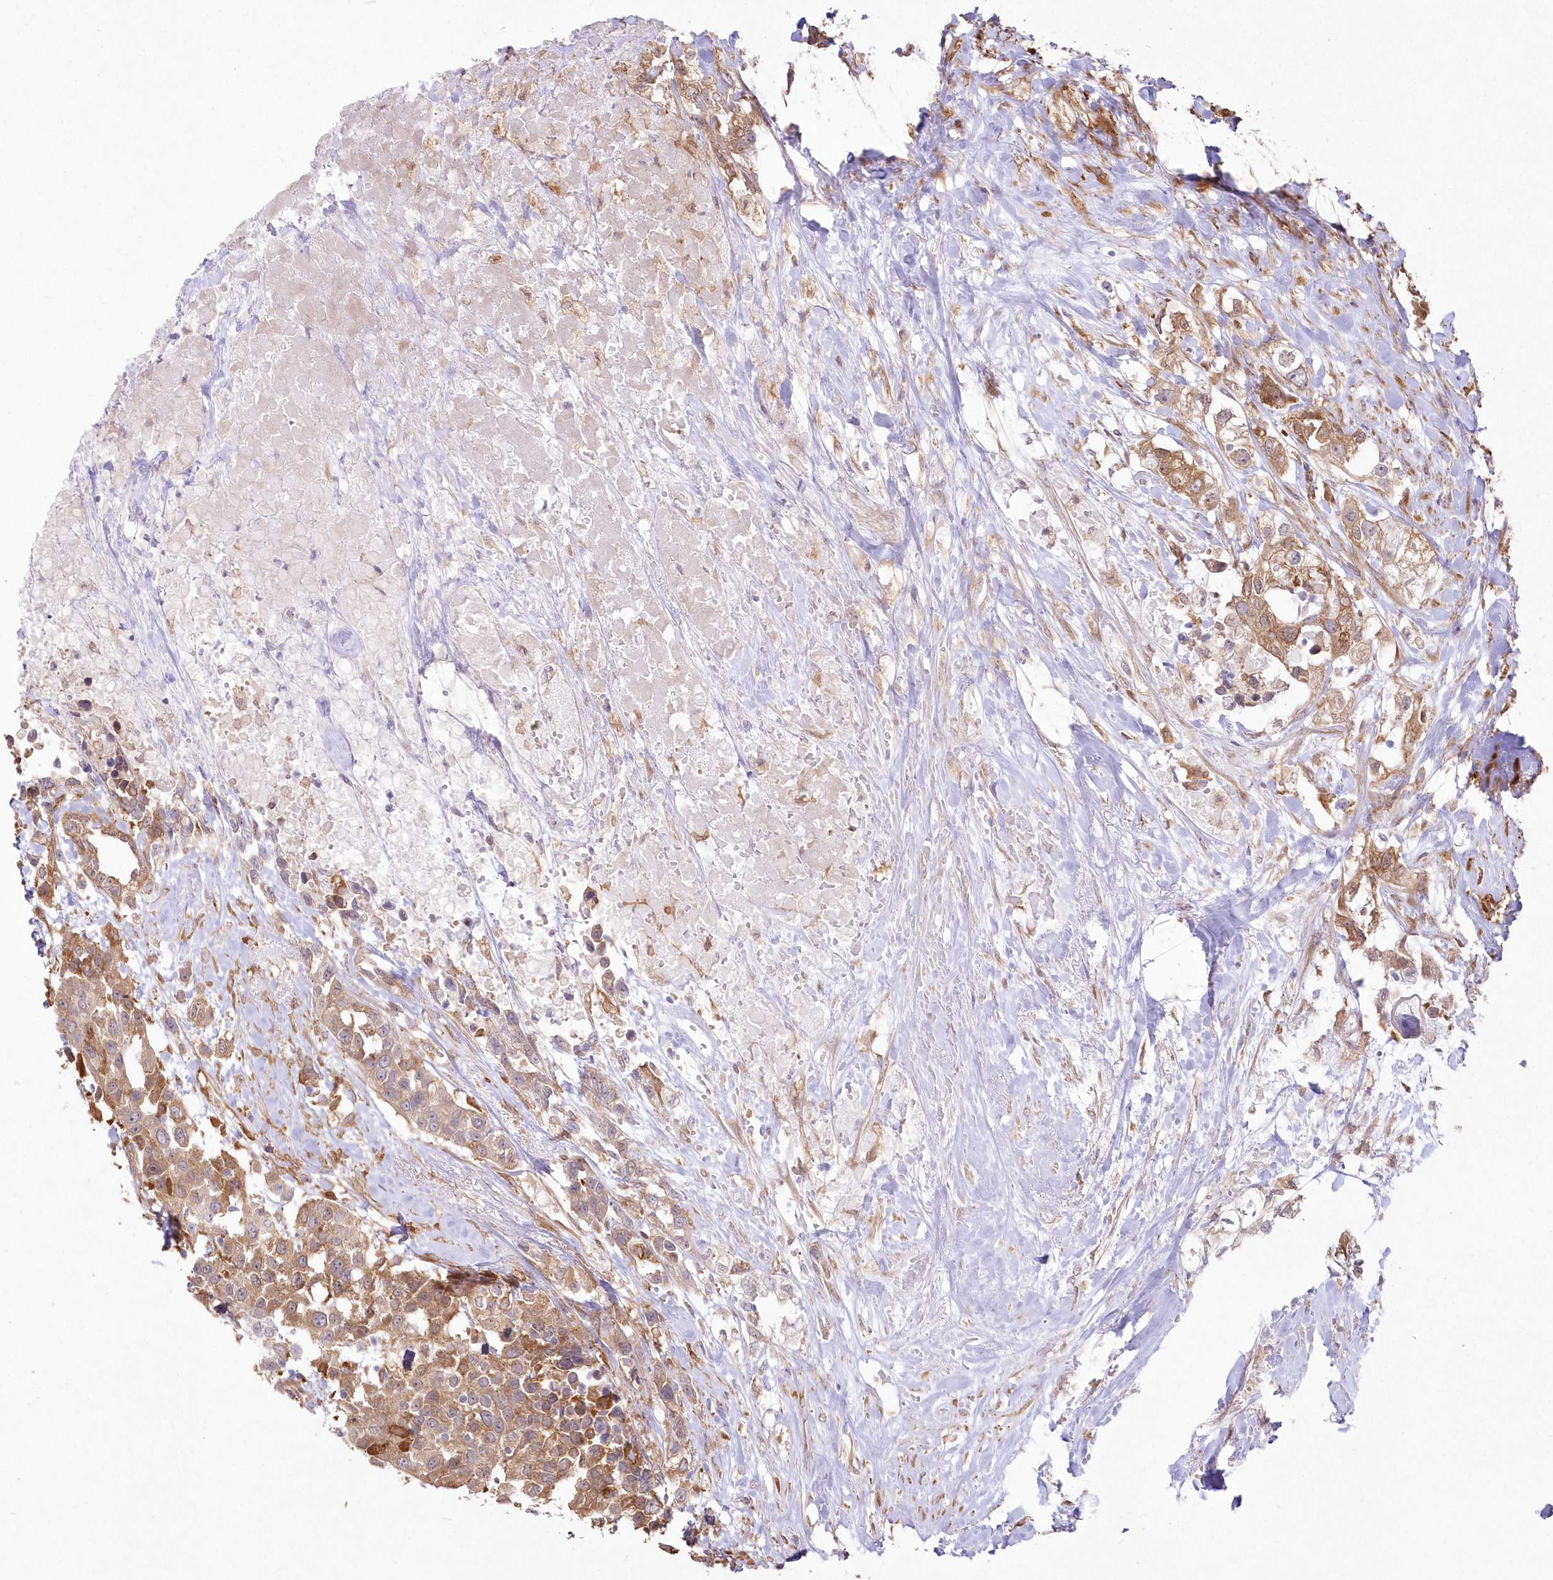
{"staining": {"intensity": "moderate", "quantity": ">75%", "location": "cytoplasmic/membranous"}, "tissue": "urothelial cancer", "cell_type": "Tumor cells", "image_type": "cancer", "snomed": [{"axis": "morphology", "description": "Urothelial carcinoma, High grade"}, {"axis": "topography", "description": "Urinary bladder"}], "caption": "Protein analysis of urothelial cancer tissue demonstrates moderate cytoplasmic/membranous expression in about >75% of tumor cells.", "gene": "SH3PXD2B", "patient": {"sex": "female", "age": 80}}